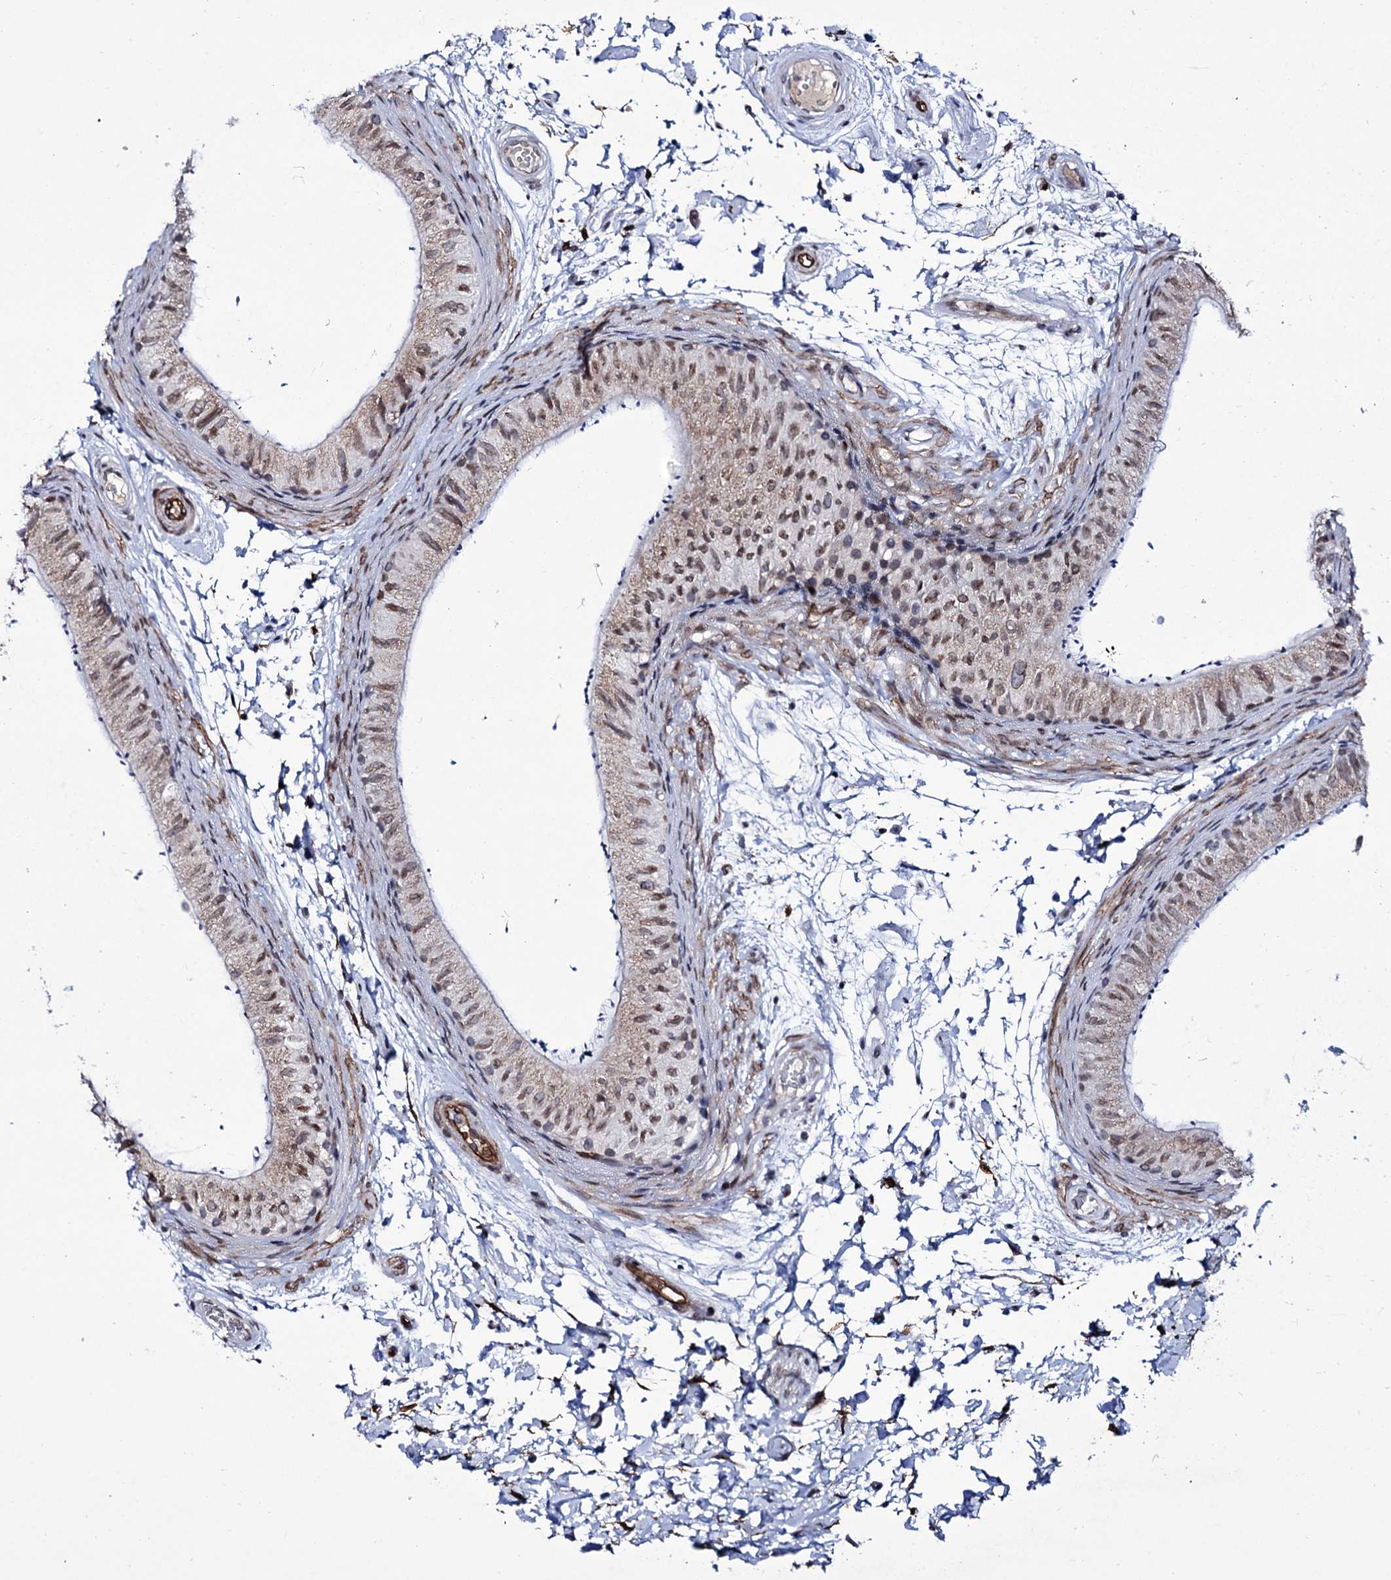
{"staining": {"intensity": "moderate", "quantity": "25%-75%", "location": "cytoplasmic/membranous,nuclear"}, "tissue": "epididymis", "cell_type": "Glandular cells", "image_type": "normal", "snomed": [{"axis": "morphology", "description": "Normal tissue, NOS"}, {"axis": "topography", "description": "Epididymis"}], "caption": "A photomicrograph showing moderate cytoplasmic/membranous,nuclear staining in about 25%-75% of glandular cells in normal epididymis, as visualized by brown immunohistochemical staining.", "gene": "ZC3H12C", "patient": {"sex": "male", "age": 50}}